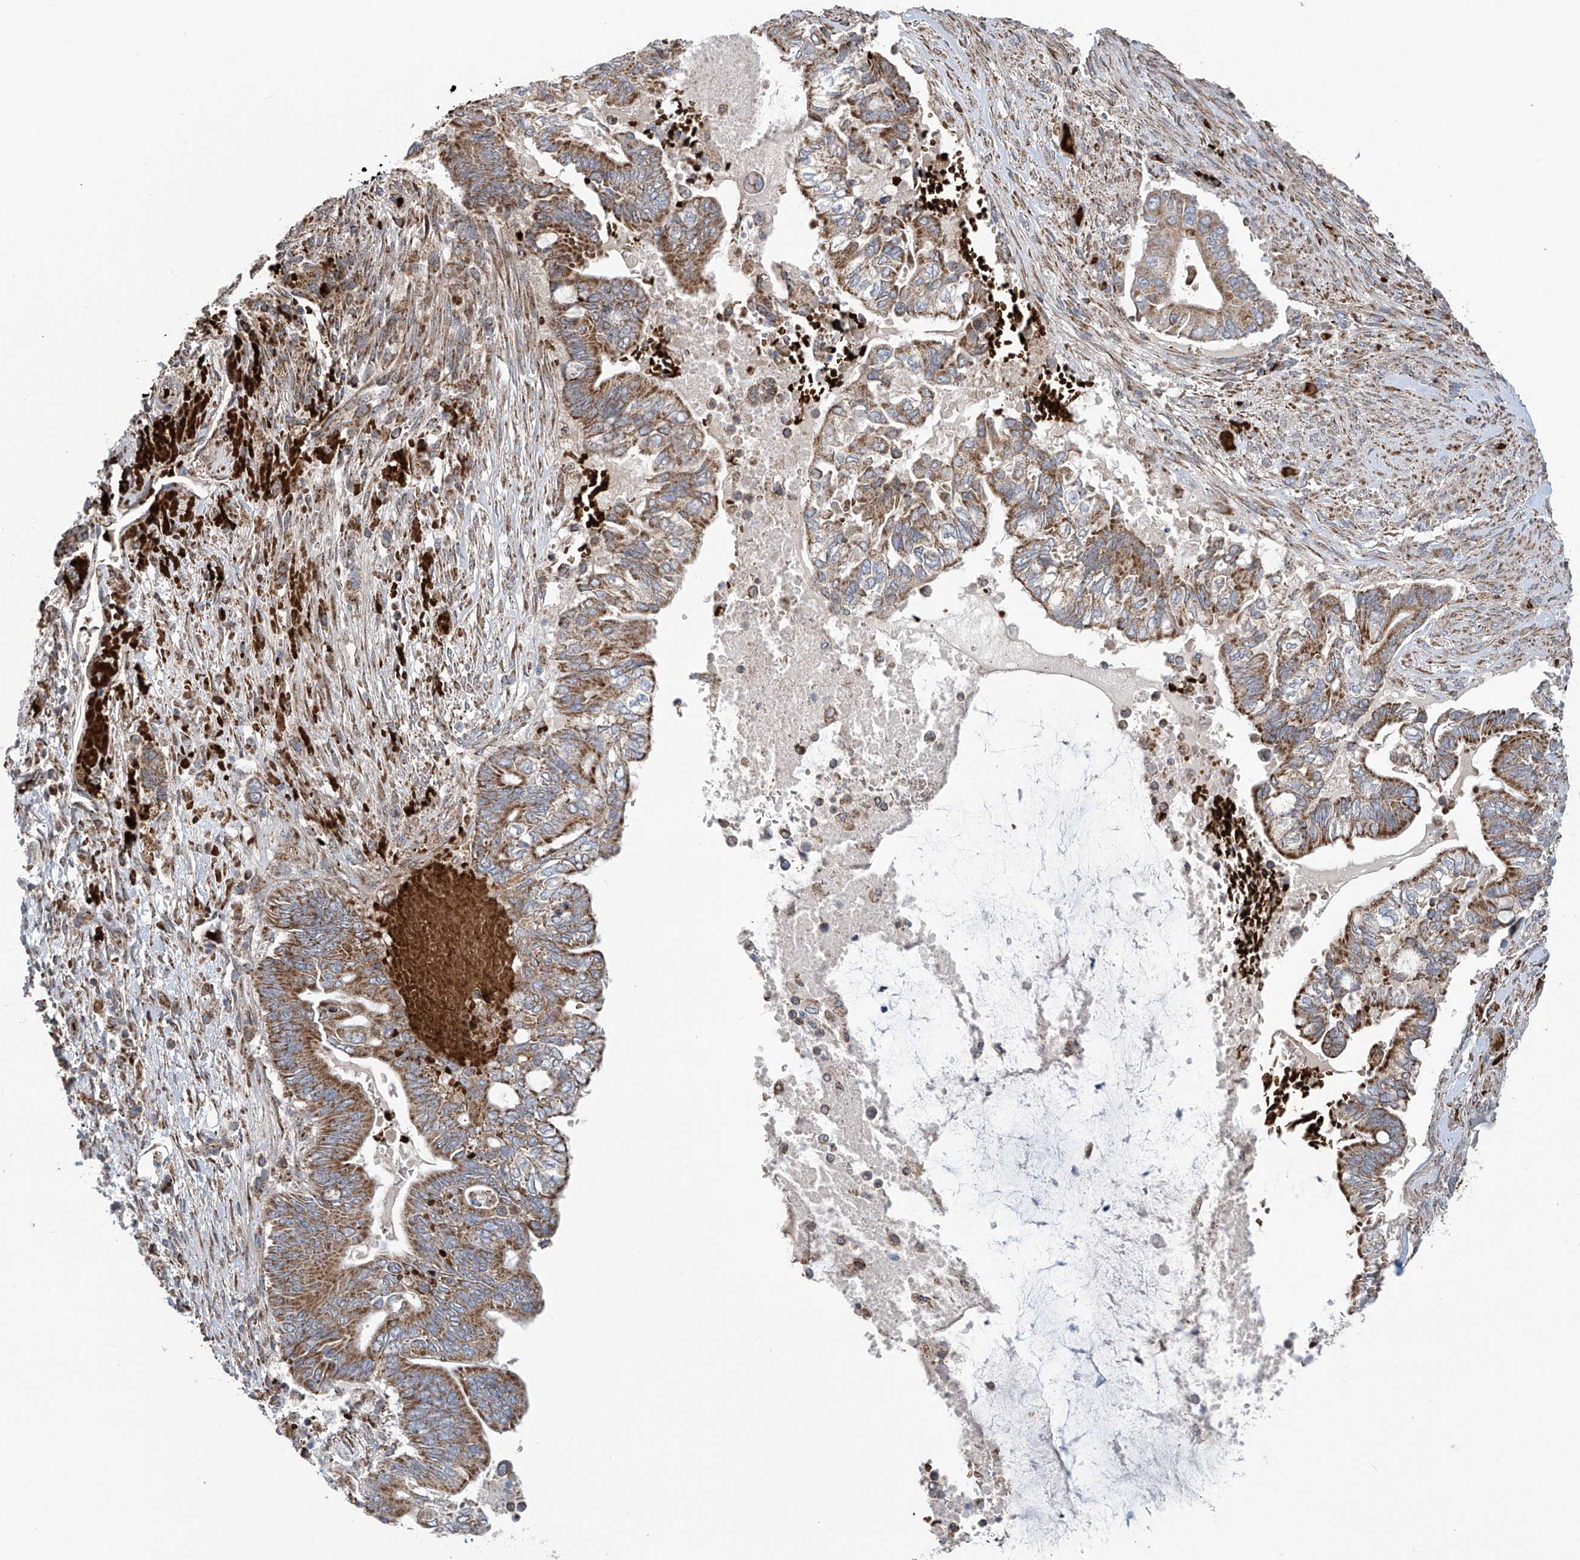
{"staining": {"intensity": "moderate", "quantity": ">75%", "location": "cytoplasmic/membranous"}, "tissue": "pancreatic cancer", "cell_type": "Tumor cells", "image_type": "cancer", "snomed": [{"axis": "morphology", "description": "Adenocarcinoma, NOS"}, {"axis": "topography", "description": "Pancreas"}], "caption": "A brown stain highlights moderate cytoplasmic/membranous expression of a protein in pancreatic cancer tumor cells.", "gene": "COMMD1", "patient": {"sex": "male", "age": 68}}